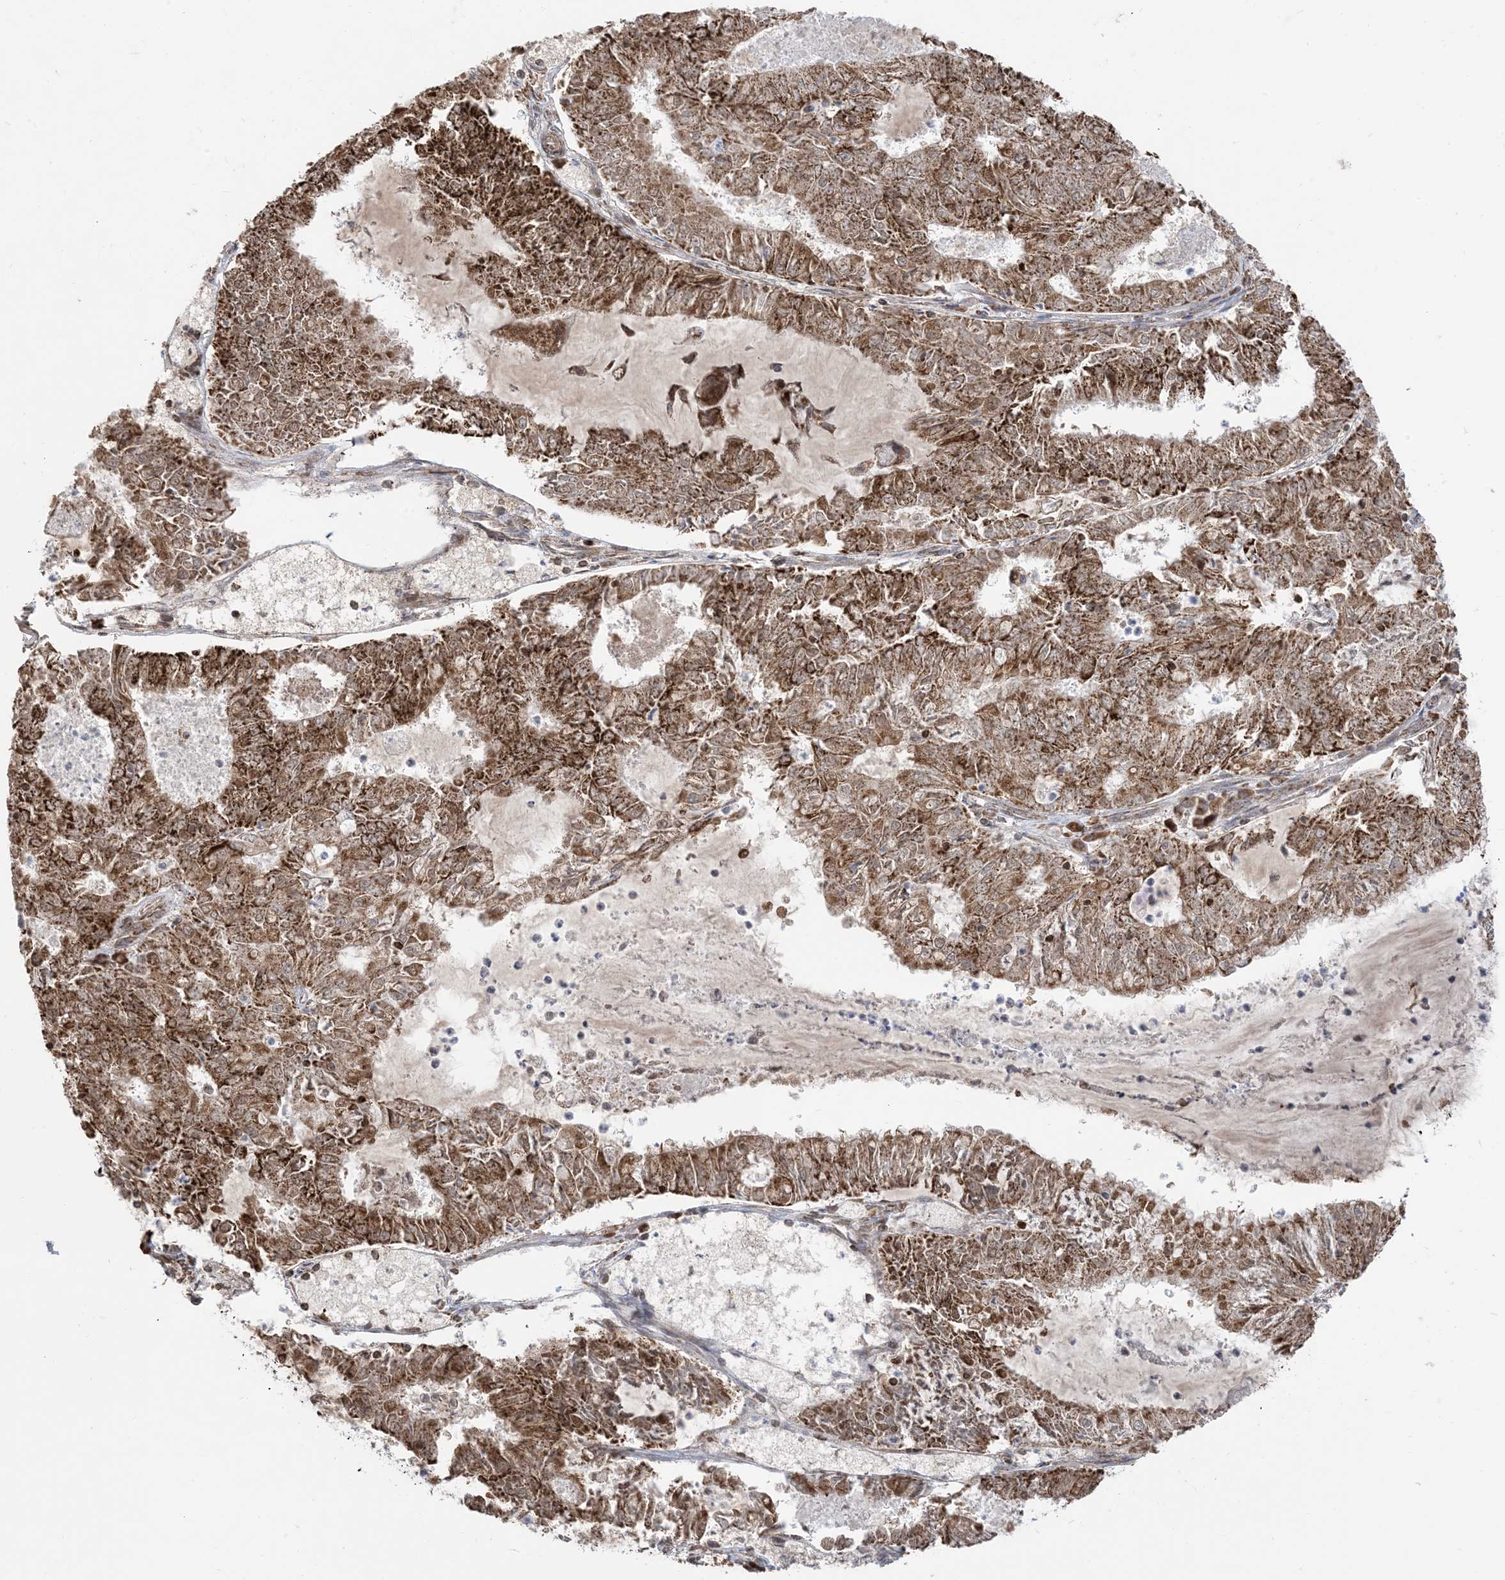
{"staining": {"intensity": "moderate", "quantity": ">75%", "location": "cytoplasmic/membranous,nuclear"}, "tissue": "endometrial cancer", "cell_type": "Tumor cells", "image_type": "cancer", "snomed": [{"axis": "morphology", "description": "Adenocarcinoma, NOS"}, {"axis": "topography", "description": "Endometrium"}], "caption": "Protein expression analysis of endometrial cancer (adenocarcinoma) exhibits moderate cytoplasmic/membranous and nuclear expression in approximately >75% of tumor cells. (brown staining indicates protein expression, while blue staining denotes nuclei).", "gene": "MAPKBP1", "patient": {"sex": "female", "age": 57}}